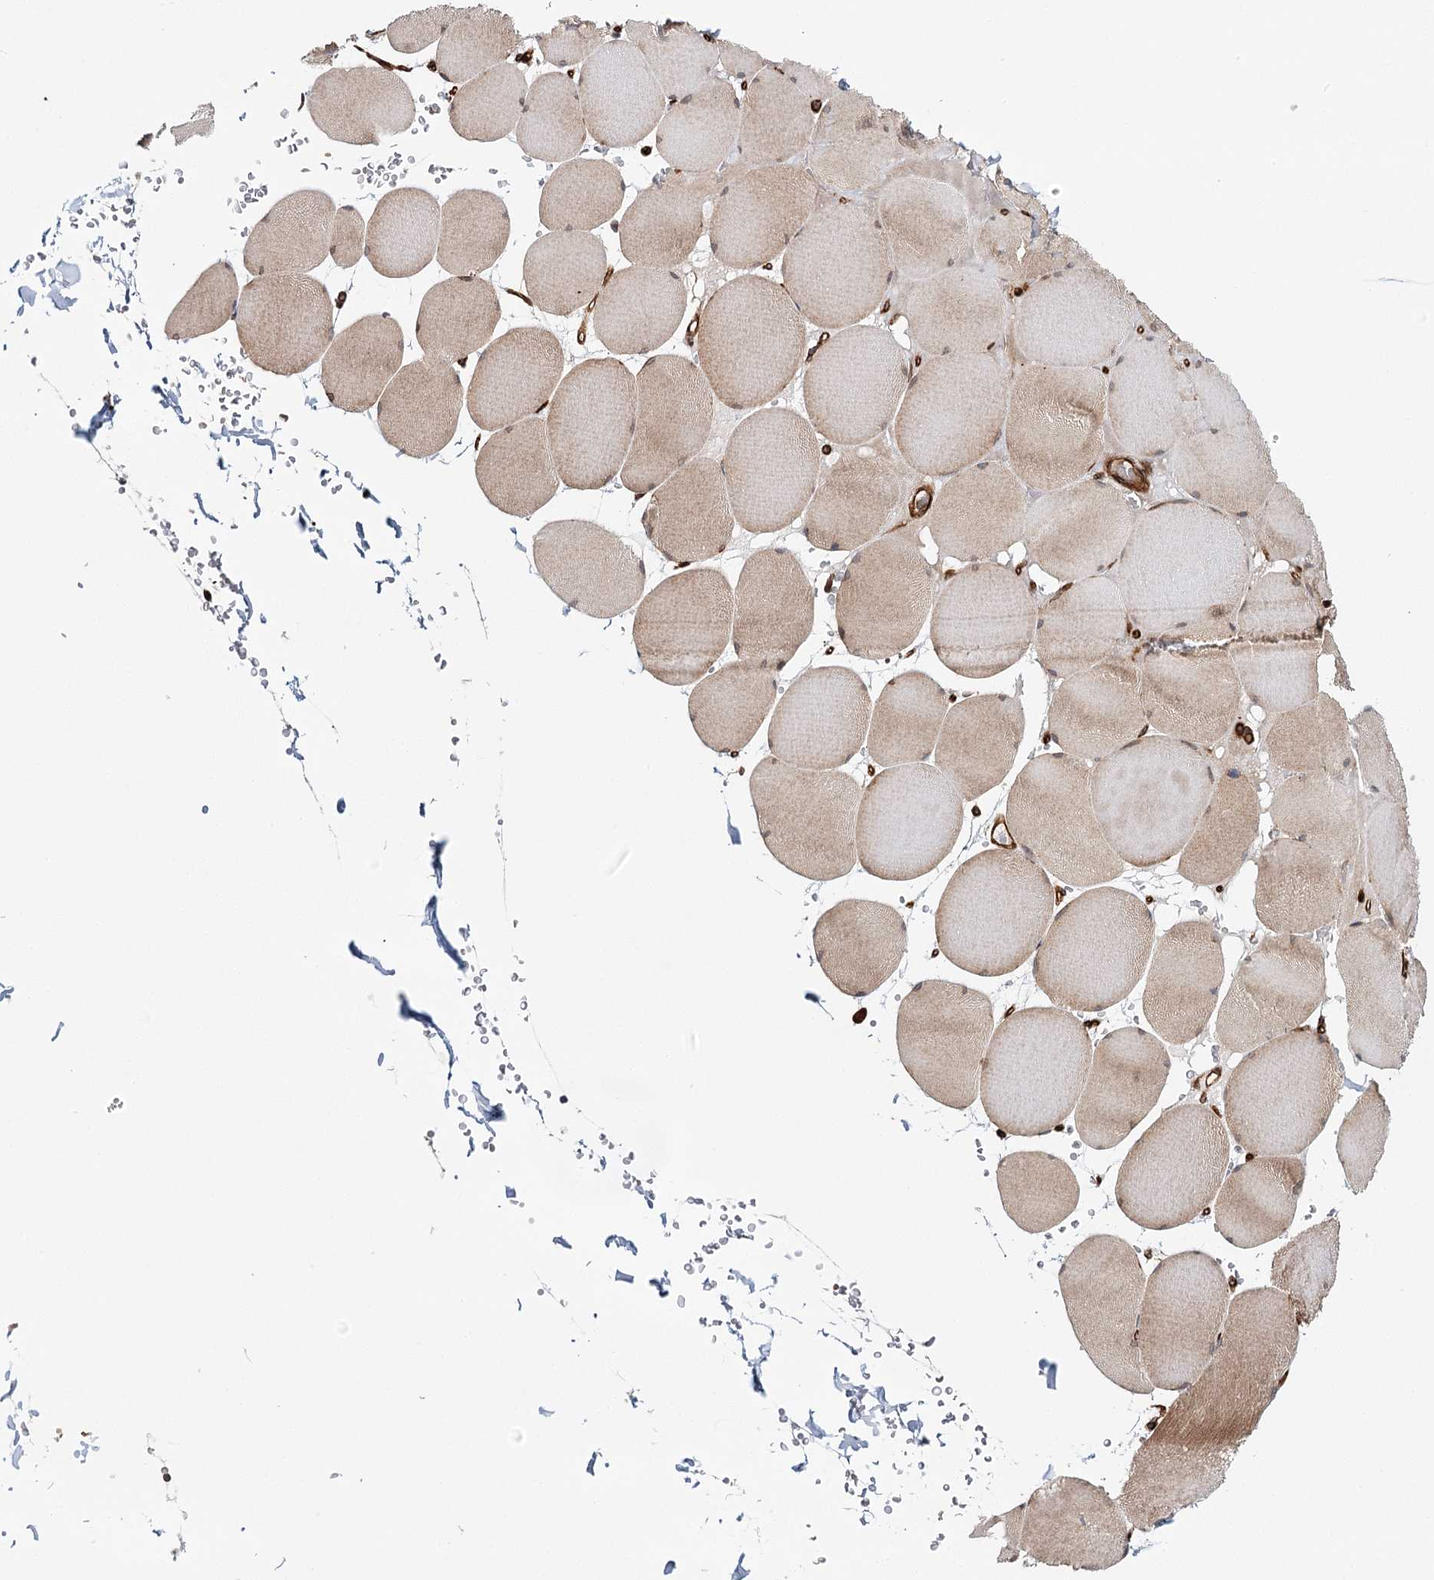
{"staining": {"intensity": "moderate", "quantity": "25%-75%", "location": "cytoplasmic/membranous"}, "tissue": "skeletal muscle", "cell_type": "Myocytes", "image_type": "normal", "snomed": [{"axis": "morphology", "description": "Normal tissue, NOS"}, {"axis": "topography", "description": "Skeletal muscle"}, {"axis": "topography", "description": "Head-Neck"}], "caption": "Immunohistochemical staining of unremarkable skeletal muscle exhibits 25%-75% levels of moderate cytoplasmic/membranous protein expression in about 25%-75% of myocytes.", "gene": "MKNK1", "patient": {"sex": "male", "age": 66}}